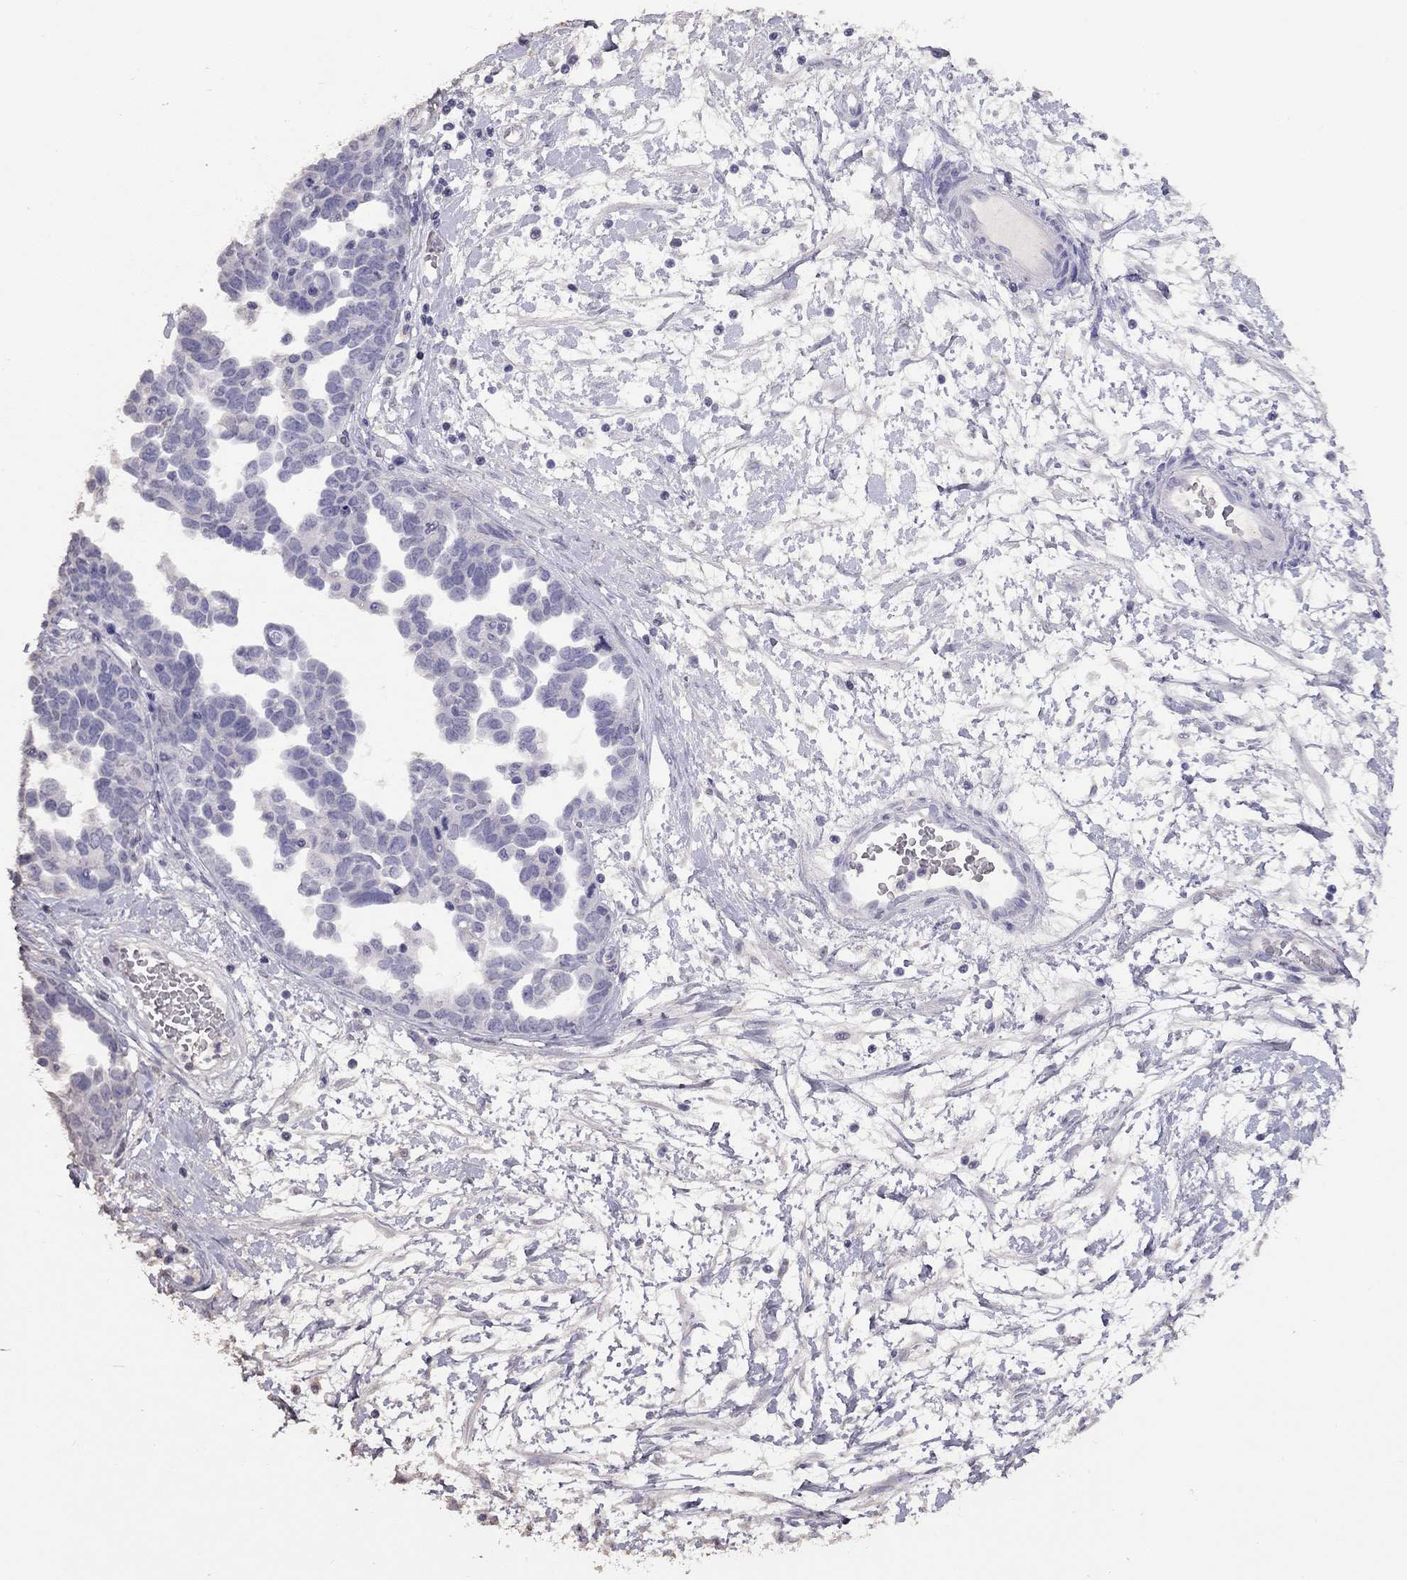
{"staining": {"intensity": "negative", "quantity": "none", "location": "none"}, "tissue": "ovarian cancer", "cell_type": "Tumor cells", "image_type": "cancer", "snomed": [{"axis": "morphology", "description": "Cystadenocarcinoma, serous, NOS"}, {"axis": "topography", "description": "Ovary"}], "caption": "This is an IHC histopathology image of human serous cystadenocarcinoma (ovarian). There is no expression in tumor cells.", "gene": "SUN3", "patient": {"sex": "female", "age": 54}}